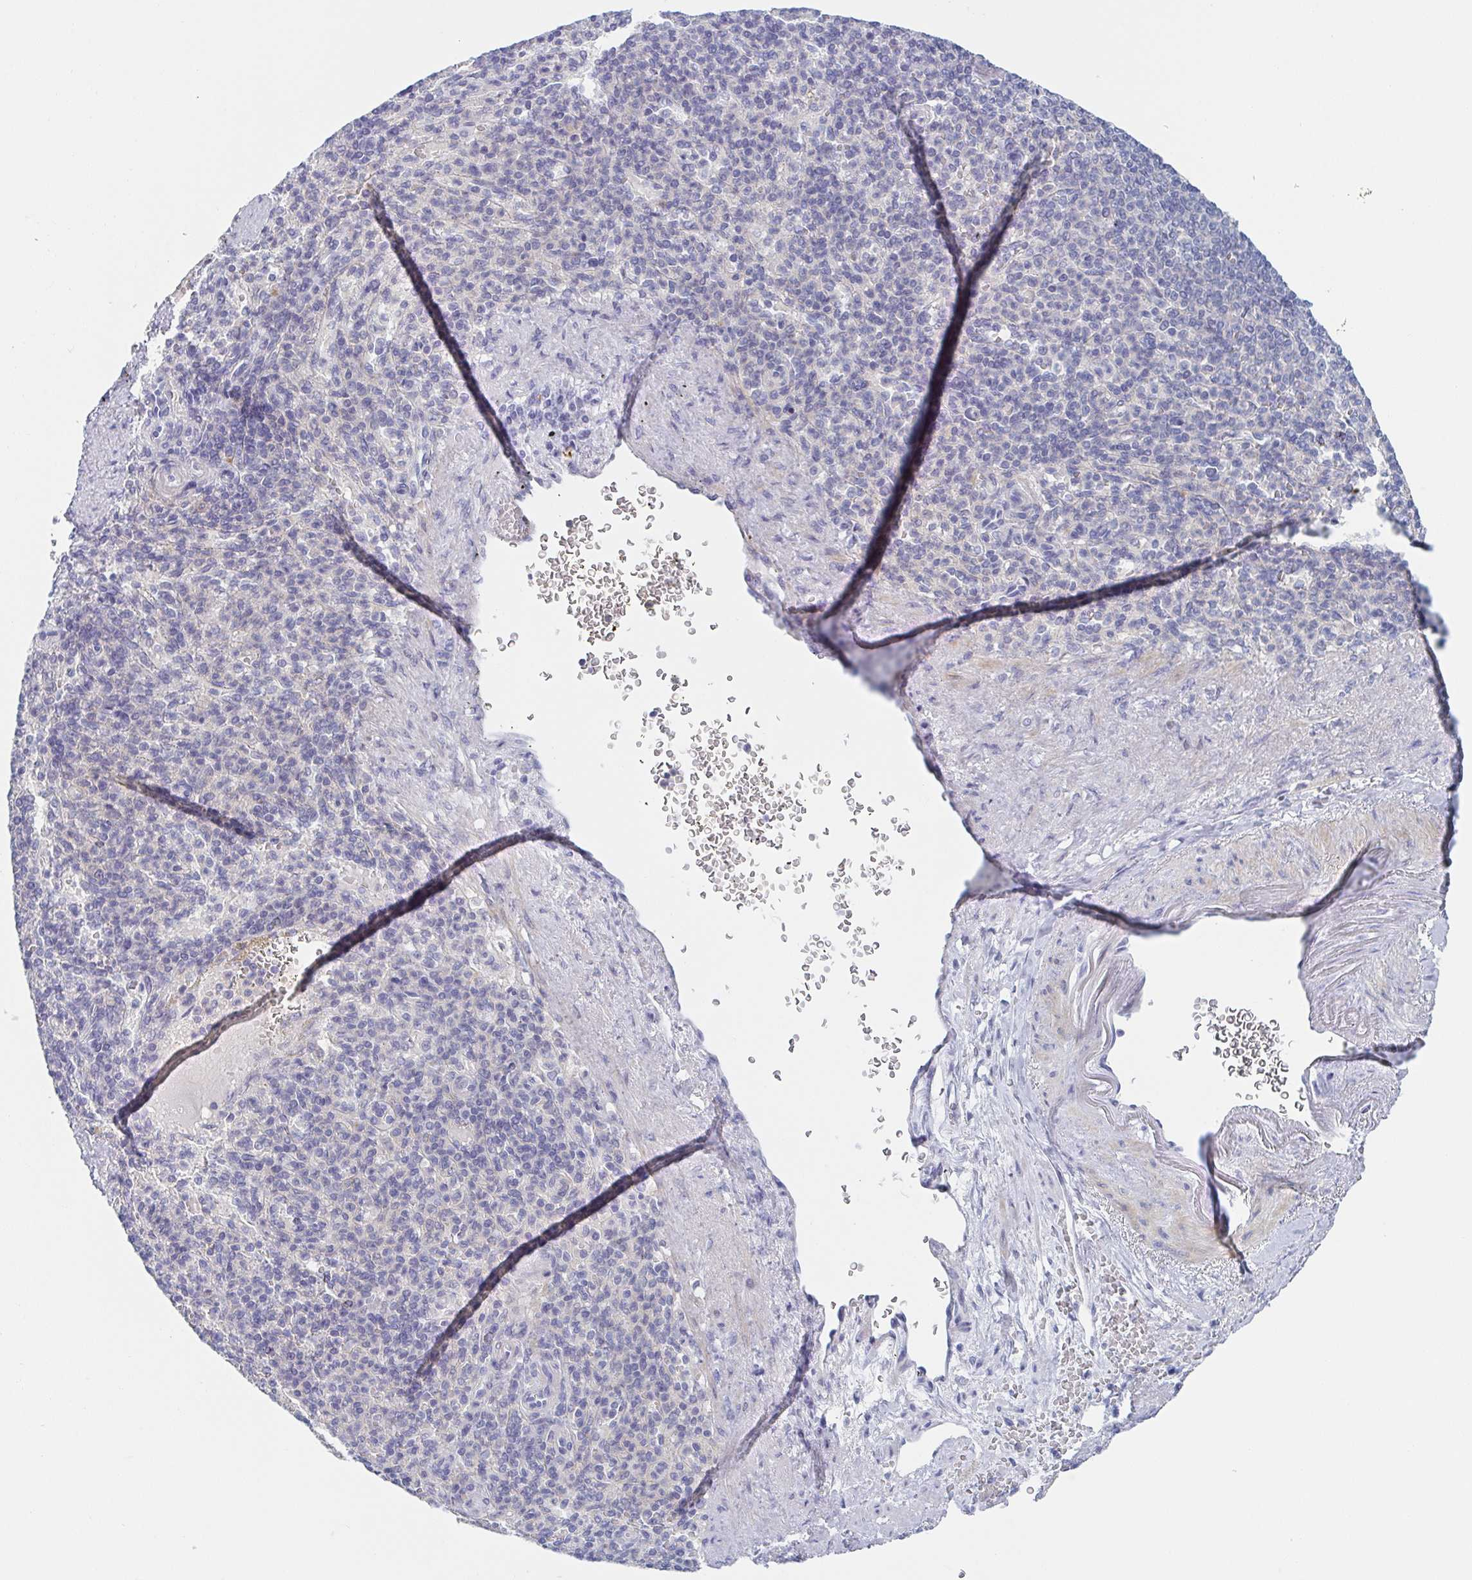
{"staining": {"intensity": "negative", "quantity": "none", "location": "none"}, "tissue": "spleen", "cell_type": "Cells in red pulp", "image_type": "normal", "snomed": [{"axis": "morphology", "description": "Normal tissue, NOS"}, {"axis": "topography", "description": "Spleen"}], "caption": "A histopathology image of human spleen is negative for staining in cells in red pulp.", "gene": "RHOV", "patient": {"sex": "female", "age": 74}}